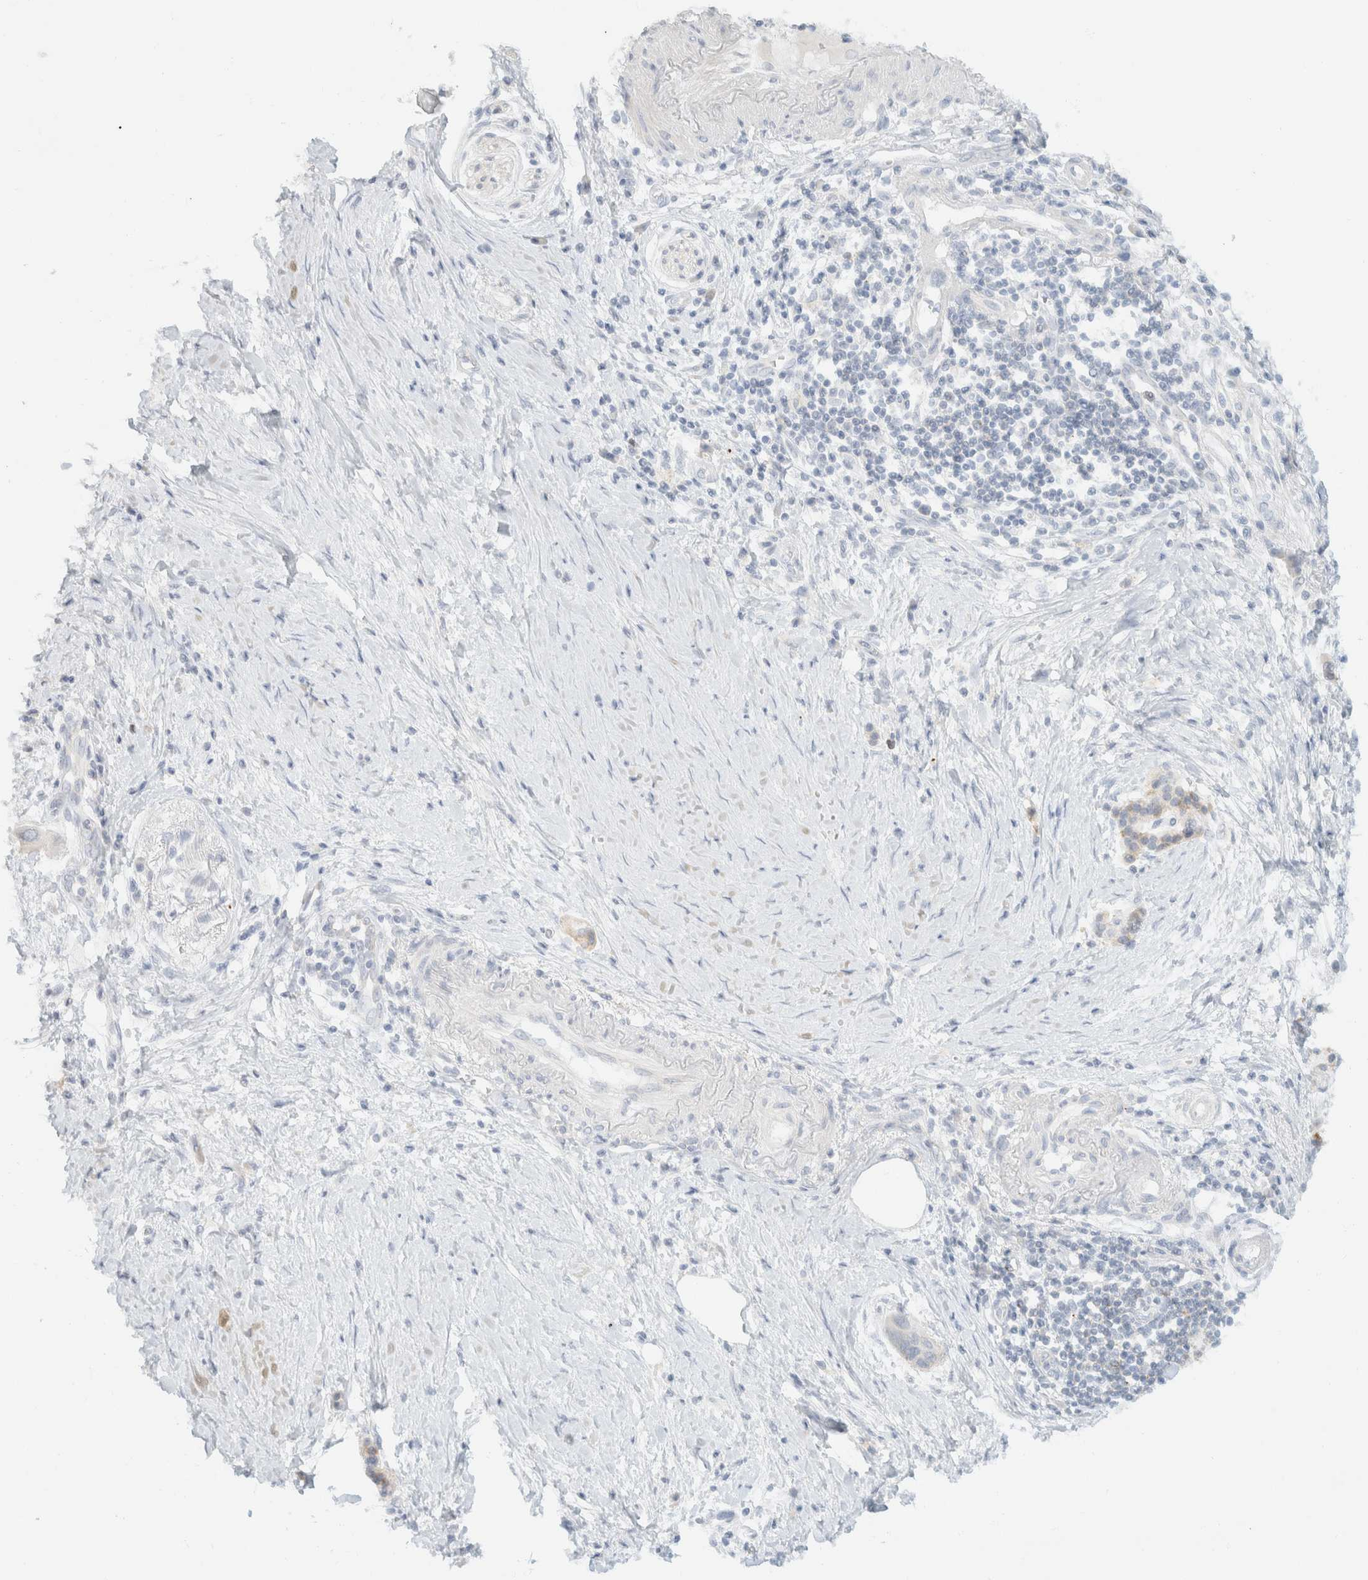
{"staining": {"intensity": "negative", "quantity": "none", "location": "none"}, "tissue": "pancreatic cancer", "cell_type": "Tumor cells", "image_type": "cancer", "snomed": [{"axis": "morphology", "description": "Adenocarcinoma, NOS"}, {"axis": "topography", "description": "Pancreas"}], "caption": "IHC of human pancreatic adenocarcinoma shows no positivity in tumor cells. (Immunohistochemistry (ihc), brightfield microscopy, high magnification).", "gene": "SH3GLB2", "patient": {"sex": "male", "age": 59}}